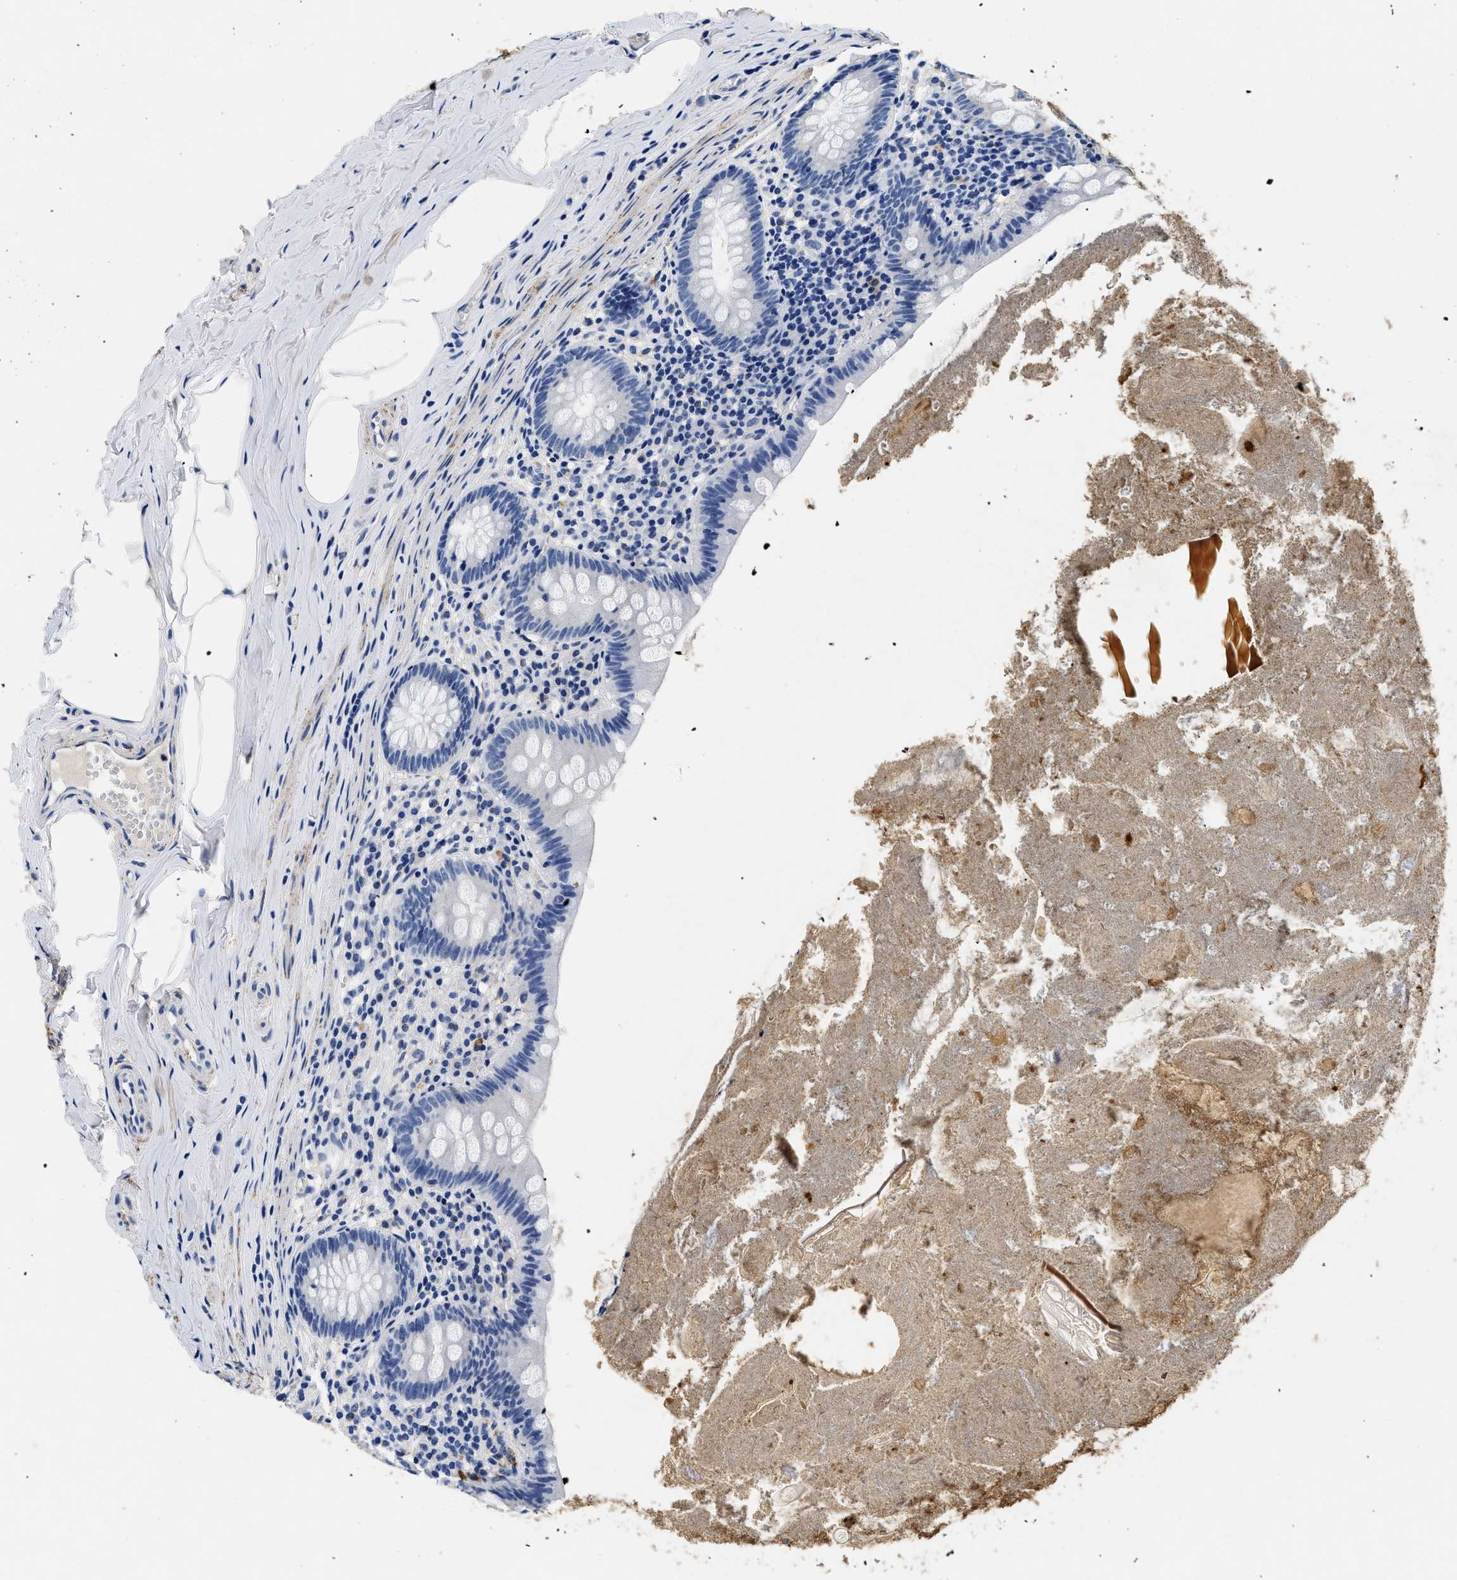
{"staining": {"intensity": "negative", "quantity": "none", "location": "none"}, "tissue": "appendix", "cell_type": "Glandular cells", "image_type": "normal", "snomed": [{"axis": "morphology", "description": "Normal tissue, NOS"}, {"axis": "topography", "description": "Appendix"}], "caption": "A high-resolution image shows immunohistochemistry staining of benign appendix, which reveals no significant staining in glandular cells. (DAB (3,3'-diaminobenzidine) immunohistochemistry (IHC) with hematoxylin counter stain).", "gene": "LAMA3", "patient": {"sex": "male", "age": 52}}